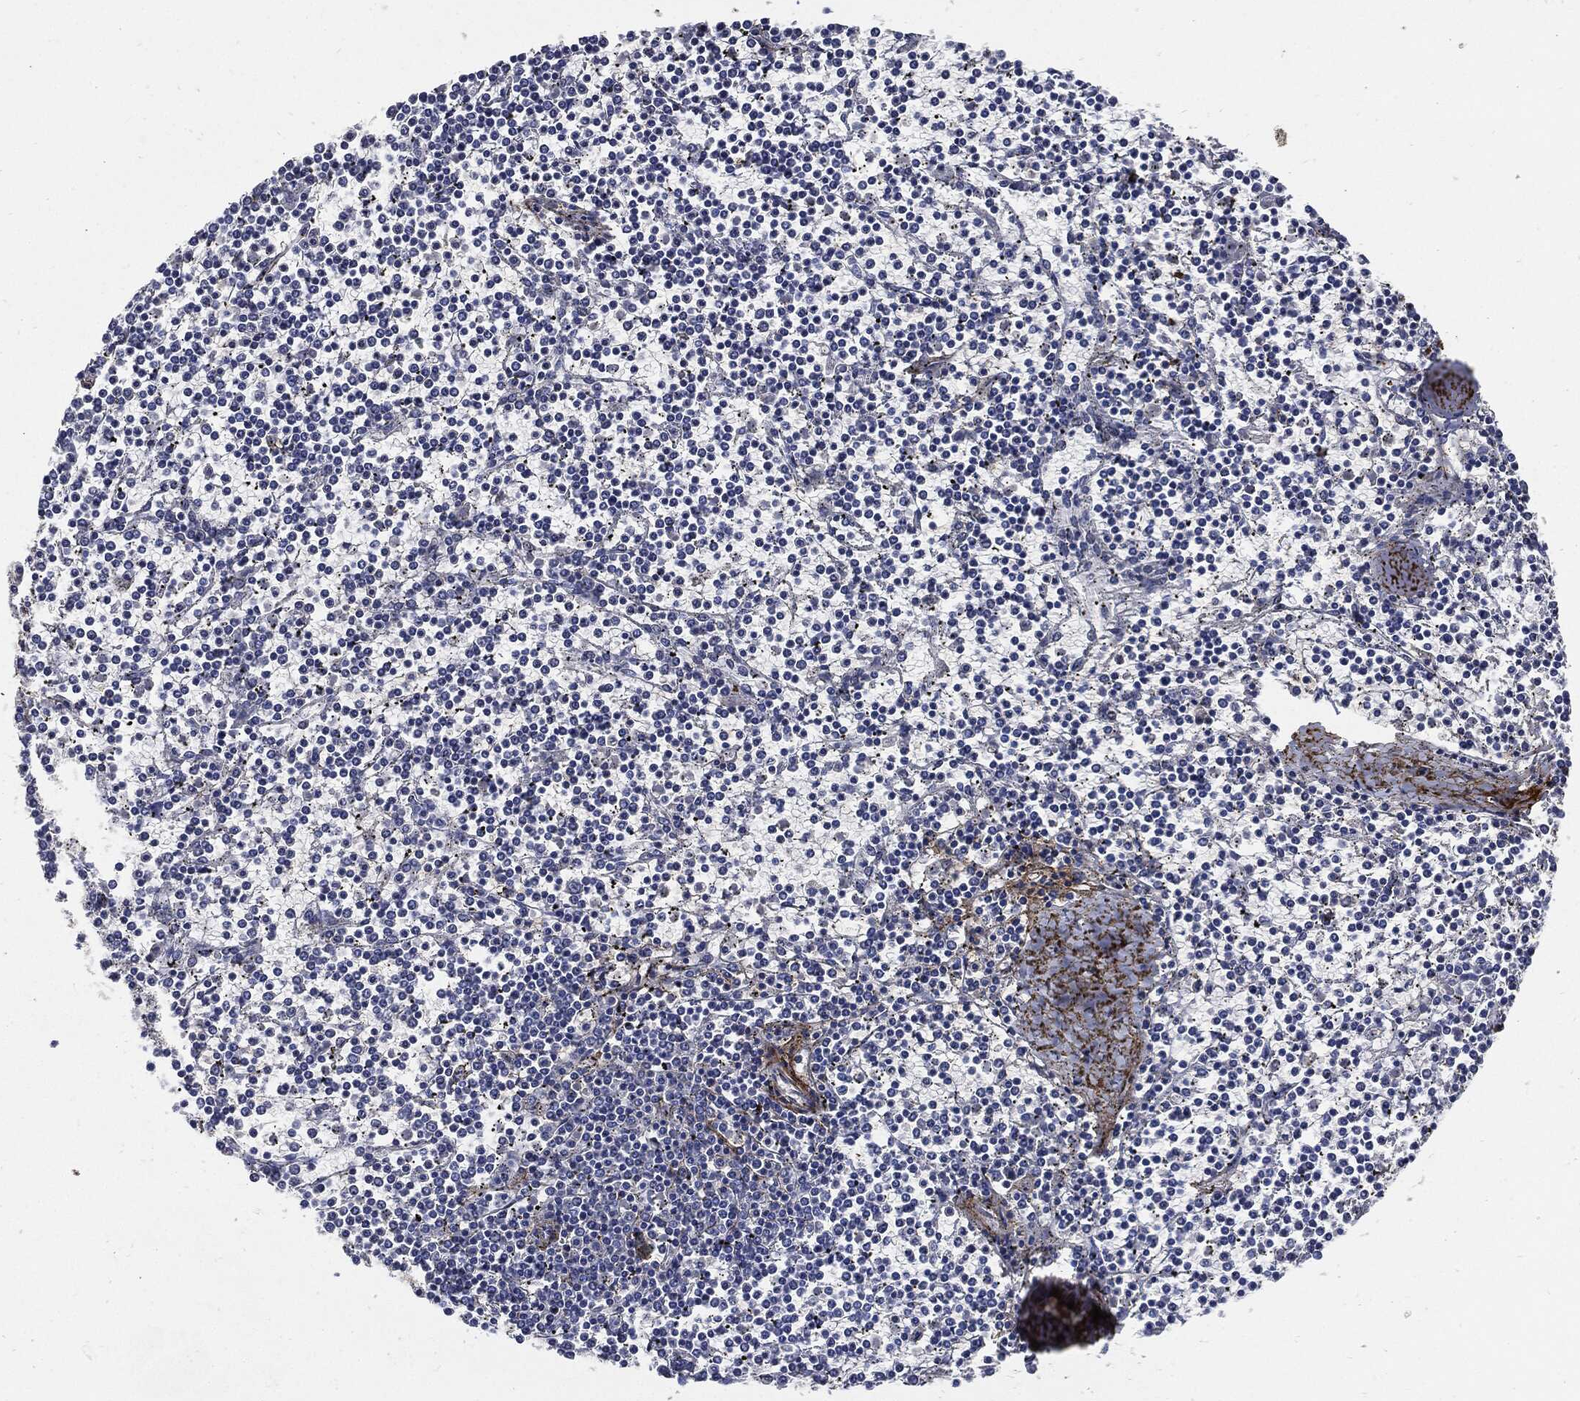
{"staining": {"intensity": "negative", "quantity": "none", "location": "none"}, "tissue": "lymphoma", "cell_type": "Tumor cells", "image_type": "cancer", "snomed": [{"axis": "morphology", "description": "Malignant lymphoma, non-Hodgkin's type, Low grade"}, {"axis": "topography", "description": "Spleen"}], "caption": "Immunohistochemistry (IHC) photomicrograph of human malignant lymphoma, non-Hodgkin's type (low-grade) stained for a protein (brown), which displays no staining in tumor cells.", "gene": "FBN1", "patient": {"sex": "female", "age": 19}}